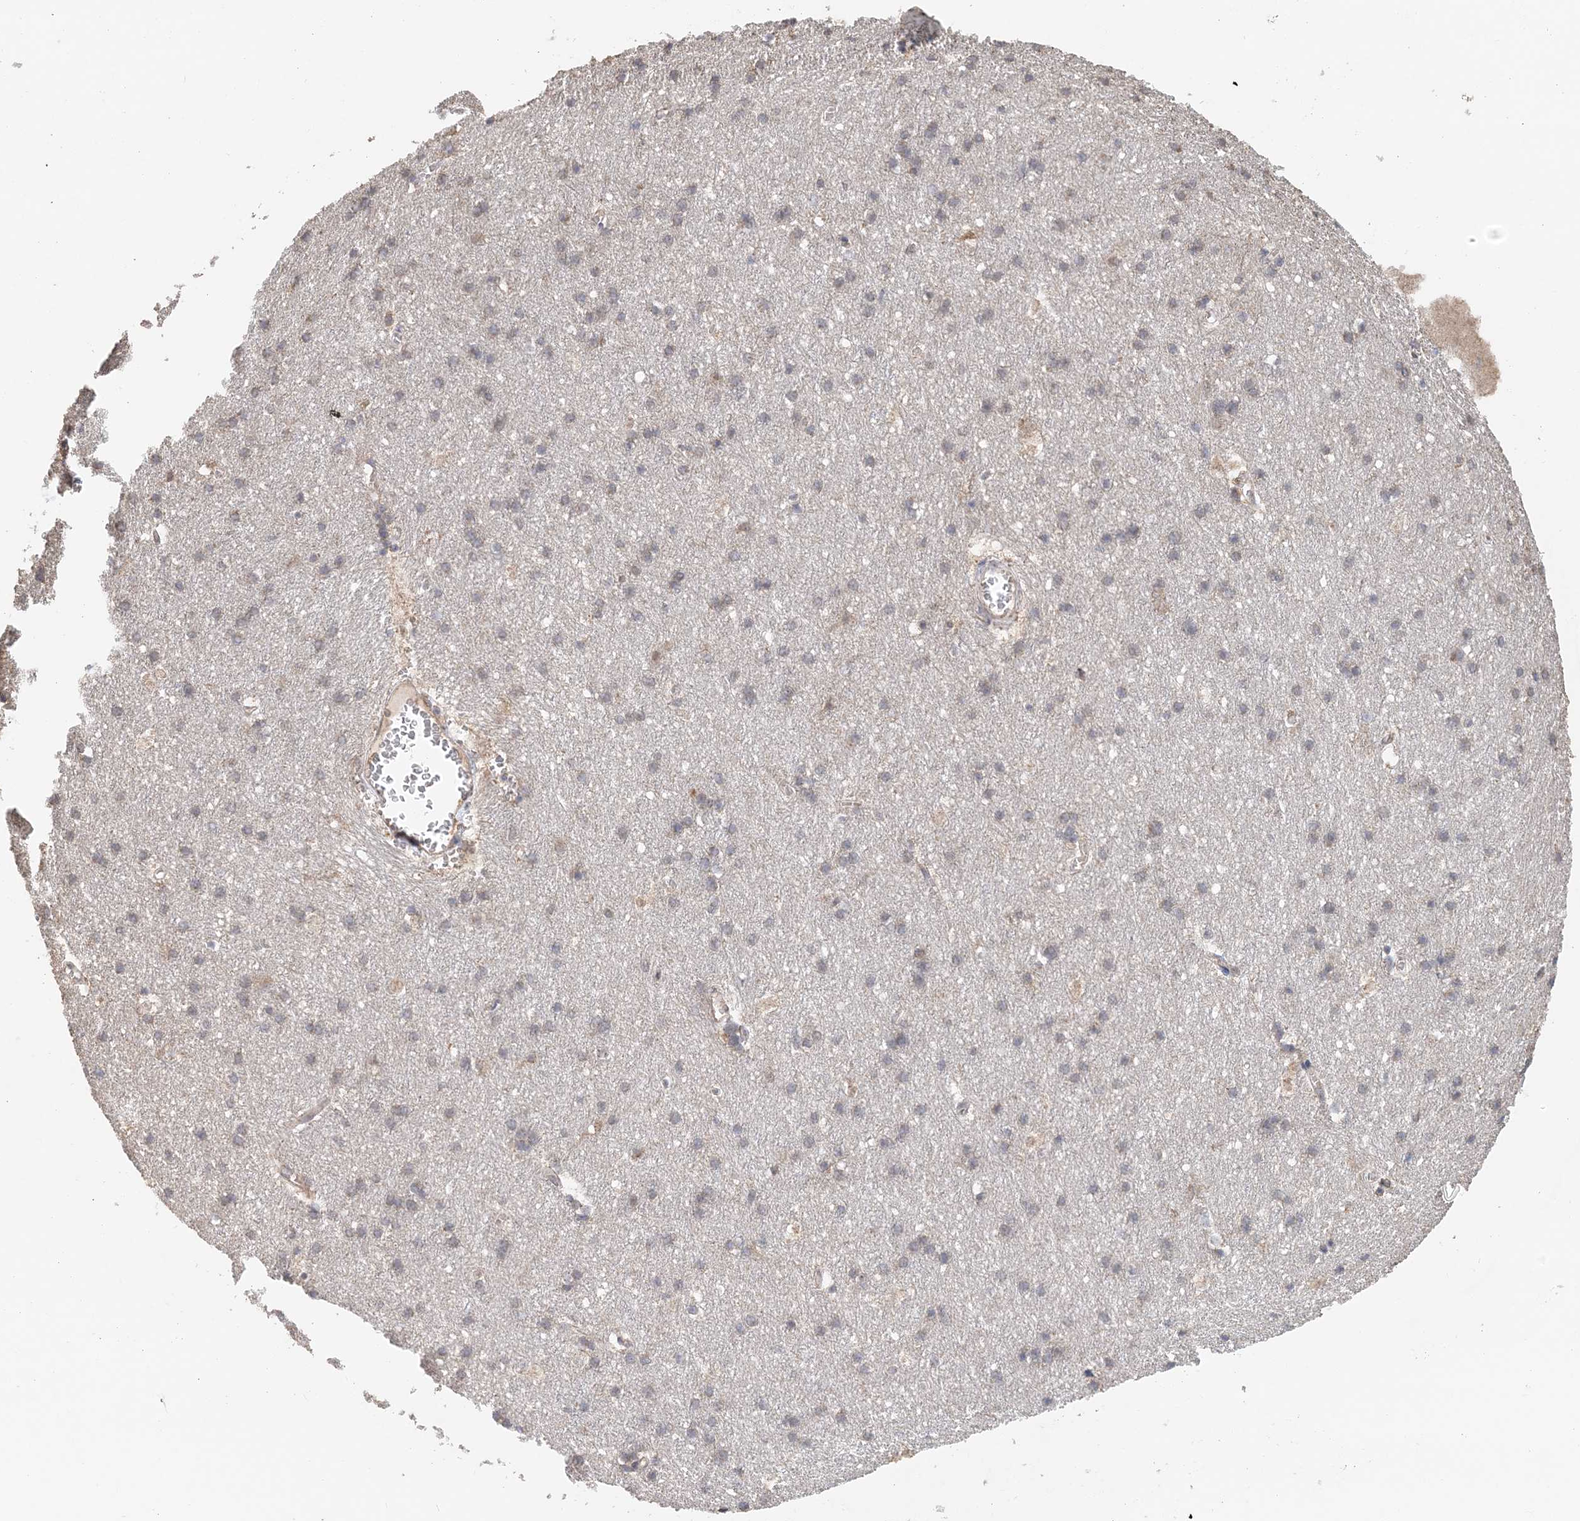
{"staining": {"intensity": "negative", "quantity": "none", "location": "none"}, "tissue": "cerebral cortex", "cell_type": "Endothelial cells", "image_type": "normal", "snomed": [{"axis": "morphology", "description": "Normal tissue, NOS"}, {"axis": "topography", "description": "Cerebral cortex"}], "caption": "This is an IHC photomicrograph of benign cerebral cortex. There is no positivity in endothelial cells.", "gene": "FBXO38", "patient": {"sex": "male", "age": 54}}